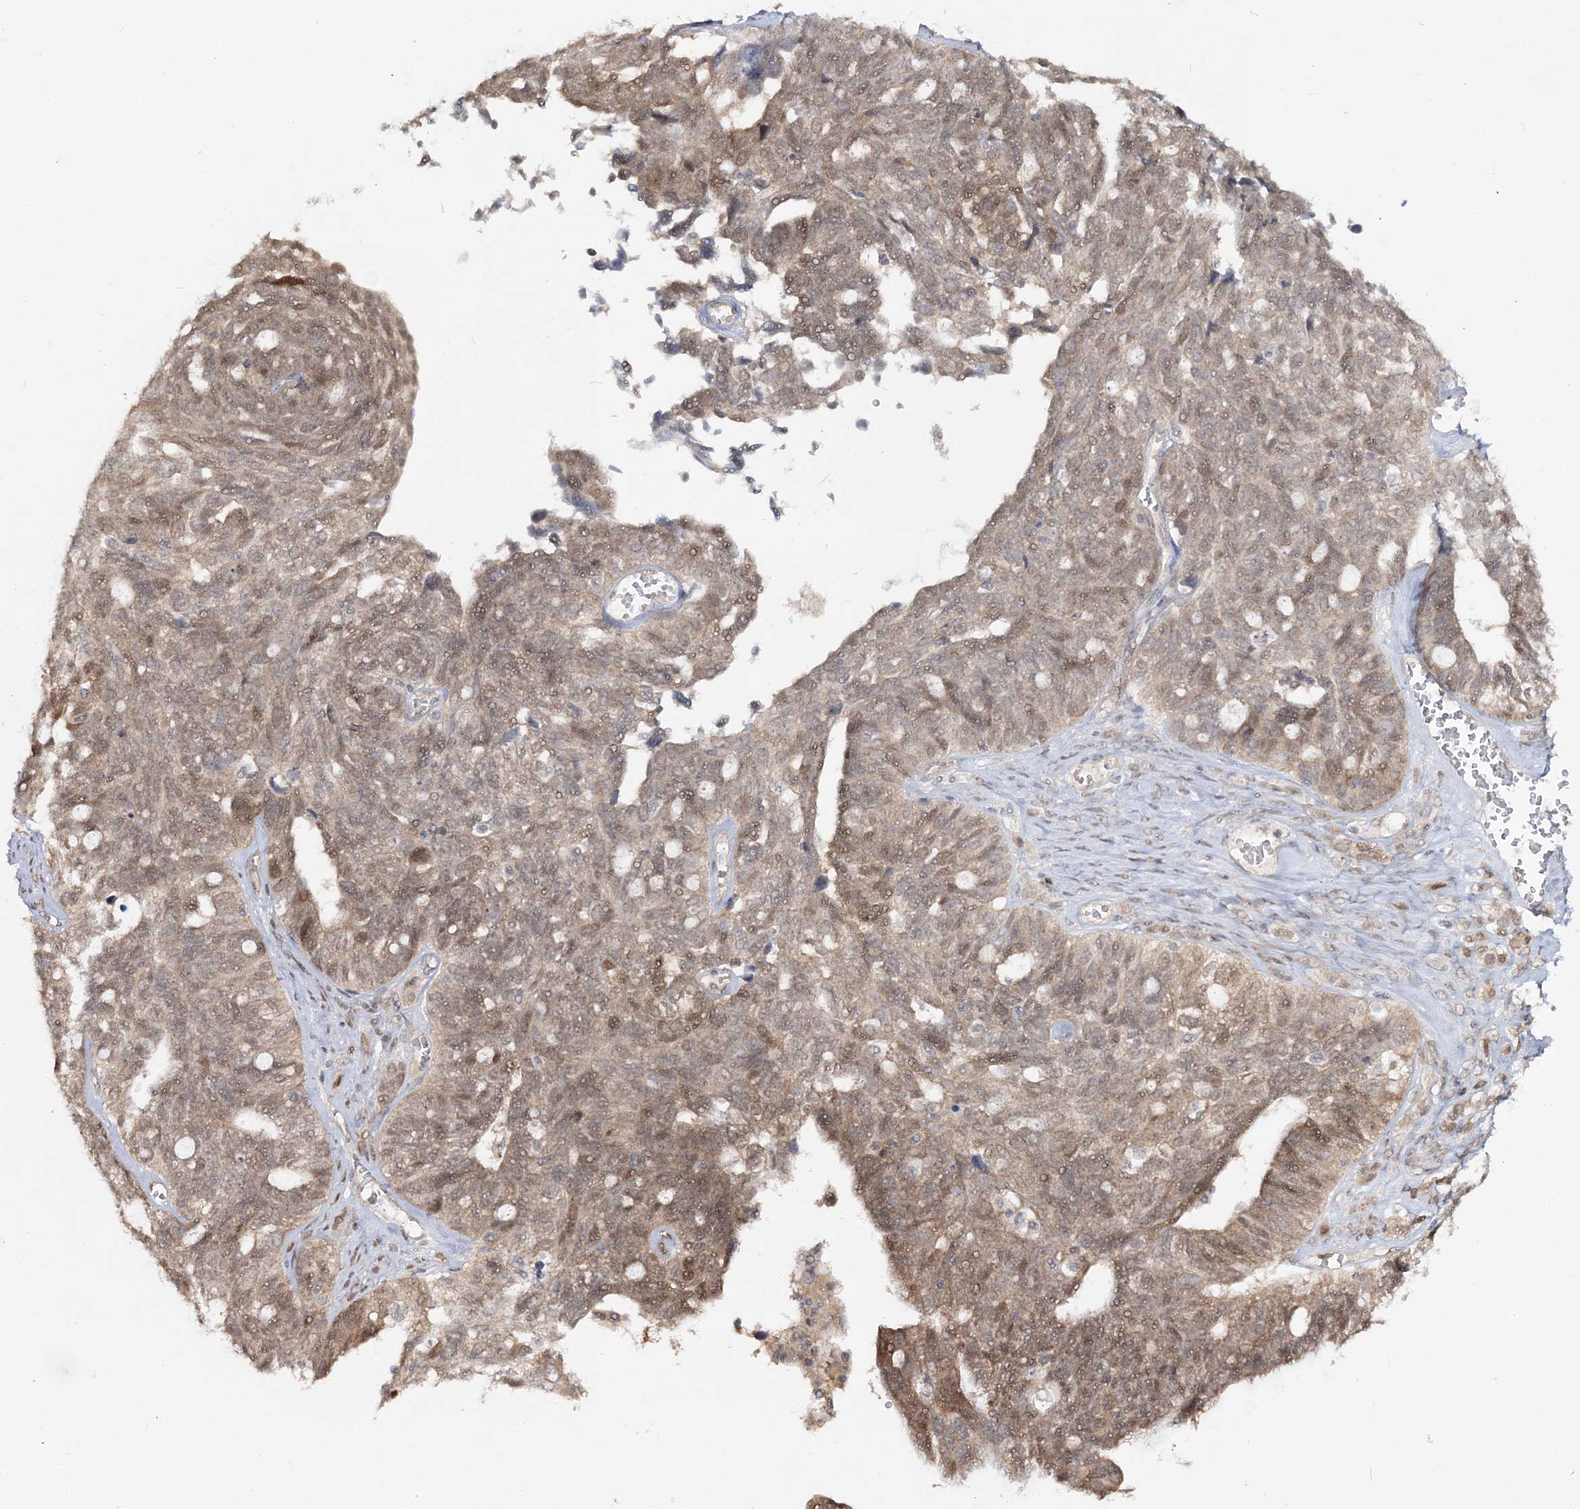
{"staining": {"intensity": "moderate", "quantity": ">75%", "location": "cytoplasmic/membranous,nuclear"}, "tissue": "ovarian cancer", "cell_type": "Tumor cells", "image_type": "cancer", "snomed": [{"axis": "morphology", "description": "Cystadenocarcinoma, serous, NOS"}, {"axis": "topography", "description": "Ovary"}], "caption": "Ovarian cancer was stained to show a protein in brown. There is medium levels of moderate cytoplasmic/membranous and nuclear positivity in about >75% of tumor cells.", "gene": "ZFAND6", "patient": {"sex": "female", "age": 79}}